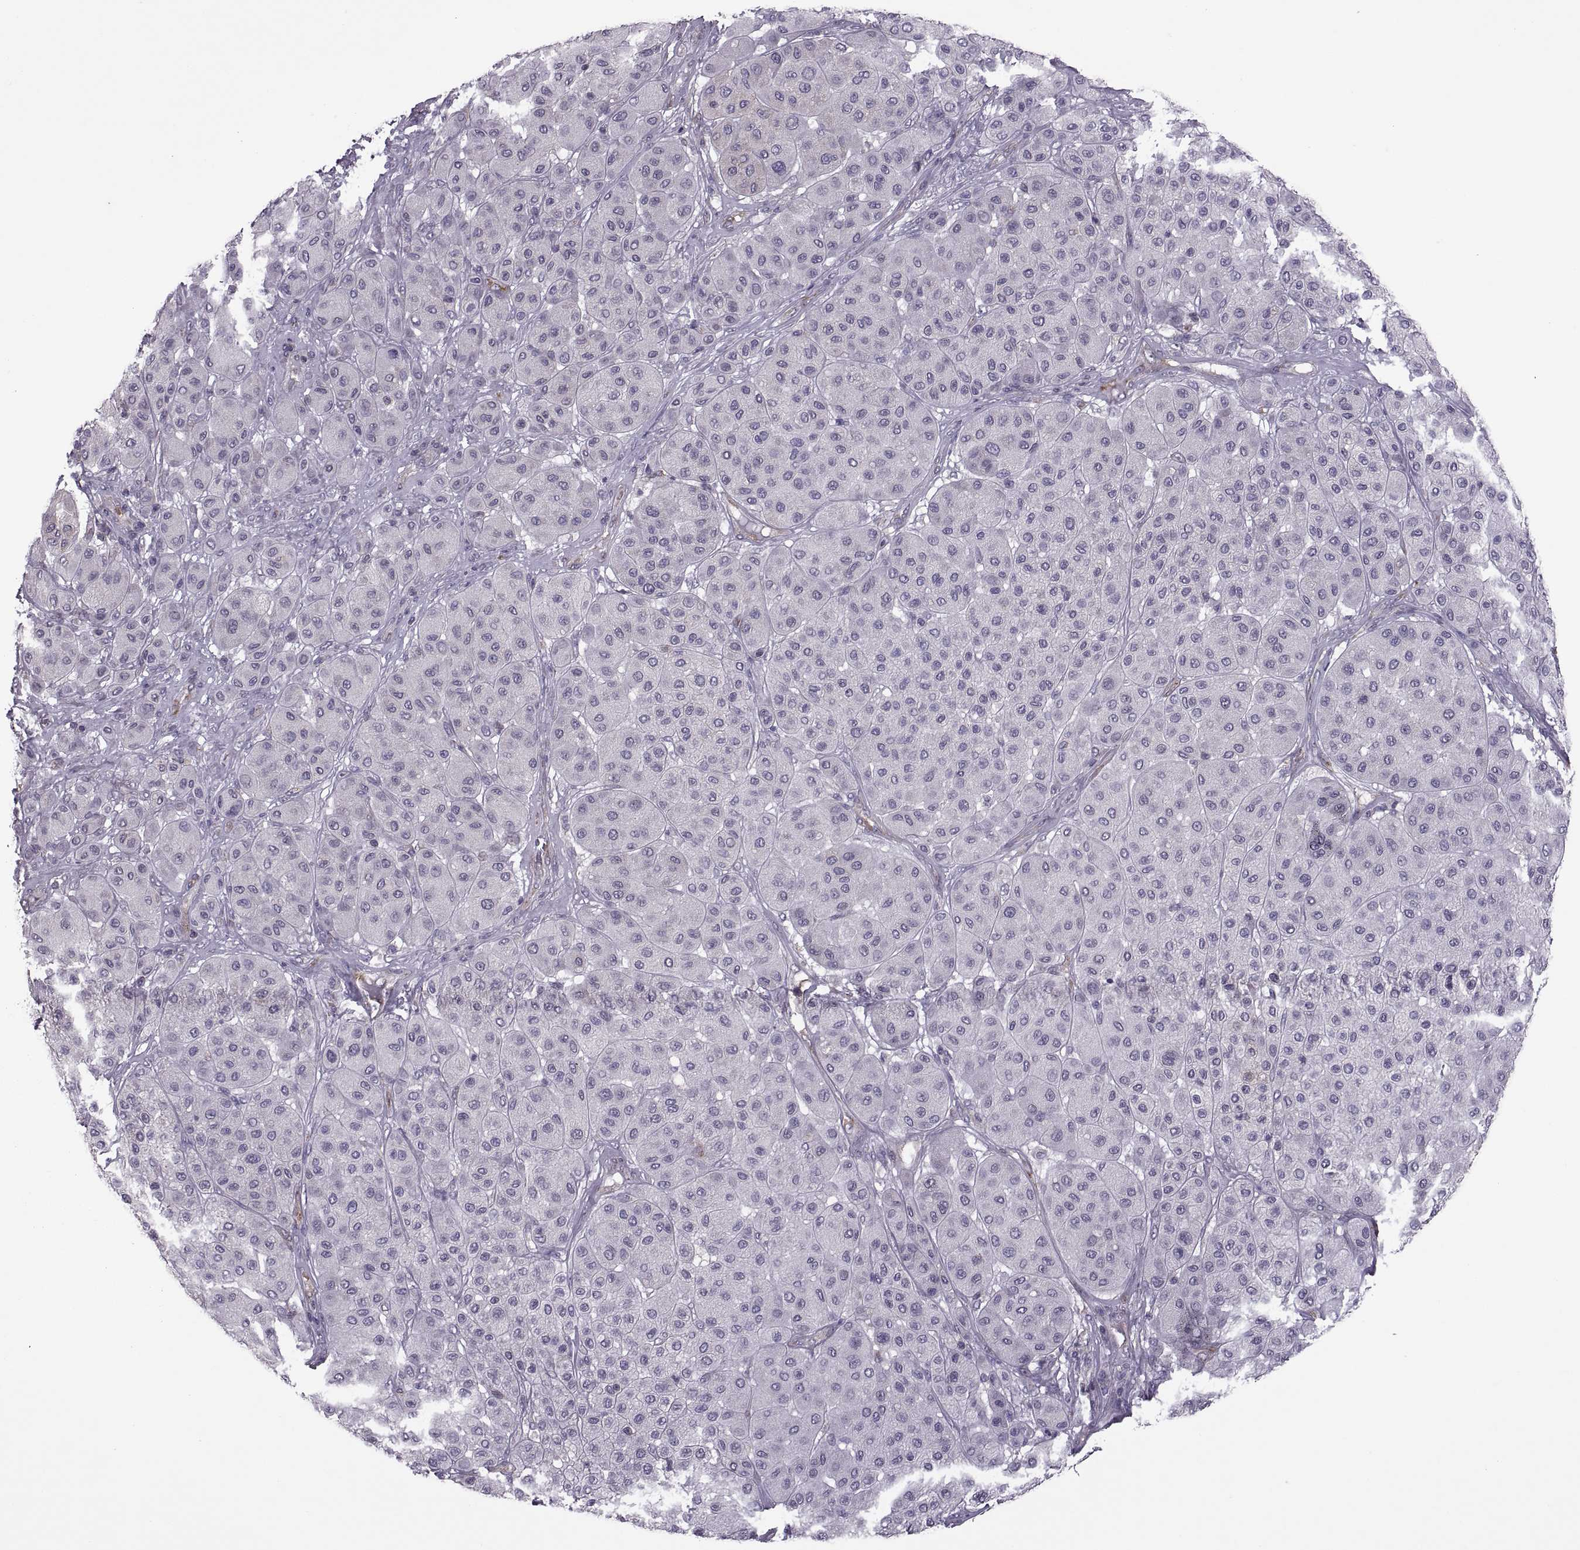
{"staining": {"intensity": "negative", "quantity": "none", "location": "none"}, "tissue": "melanoma", "cell_type": "Tumor cells", "image_type": "cancer", "snomed": [{"axis": "morphology", "description": "Malignant melanoma, Metastatic site"}, {"axis": "topography", "description": "Smooth muscle"}], "caption": "This is an IHC micrograph of human malignant melanoma (metastatic site). There is no staining in tumor cells.", "gene": "PABPC1", "patient": {"sex": "male", "age": 41}}